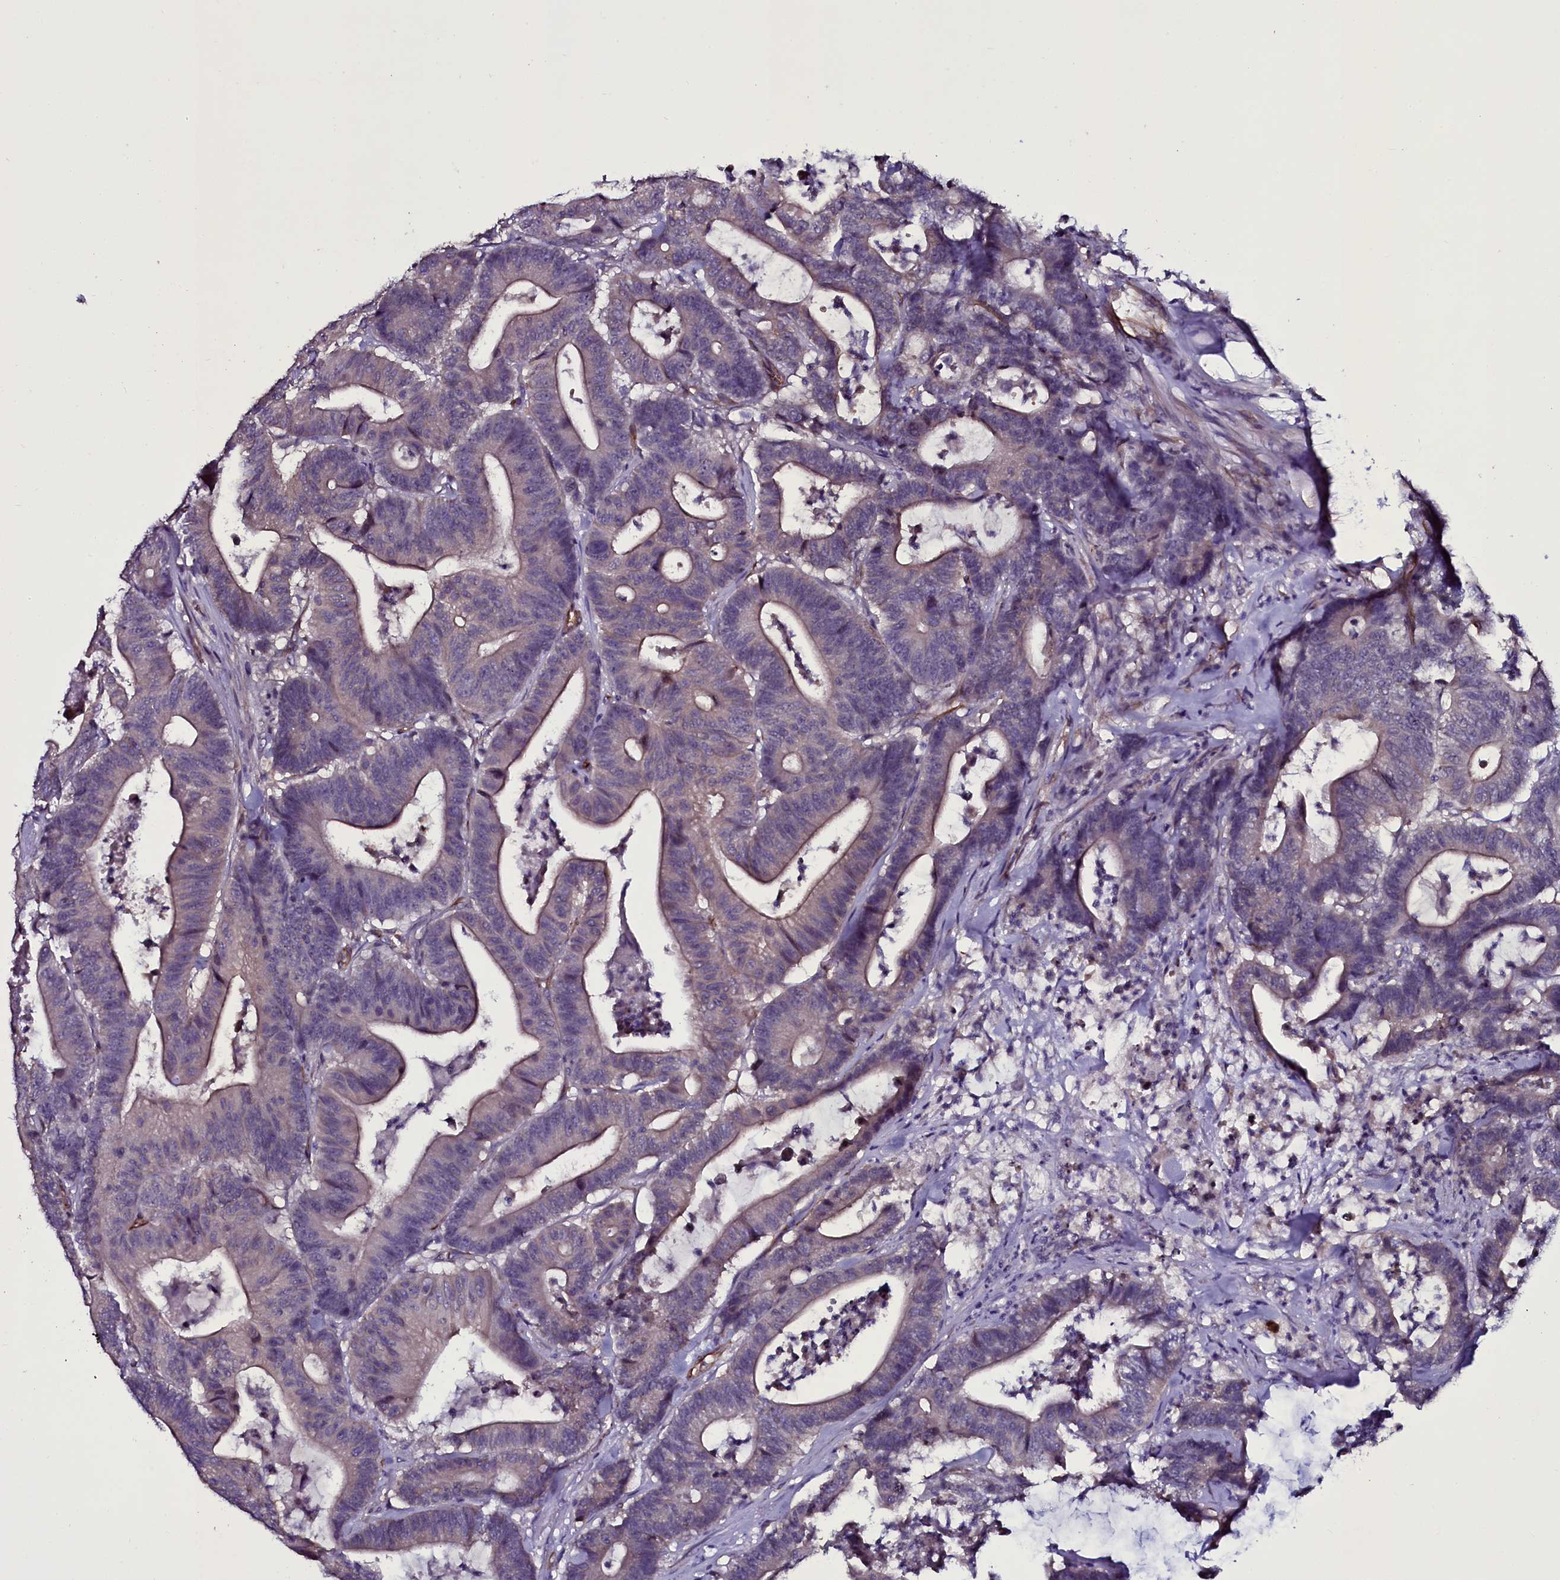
{"staining": {"intensity": "moderate", "quantity": "<25%", "location": "cytoplasmic/membranous"}, "tissue": "colorectal cancer", "cell_type": "Tumor cells", "image_type": "cancer", "snomed": [{"axis": "morphology", "description": "Adenocarcinoma, NOS"}, {"axis": "topography", "description": "Colon"}], "caption": "High-magnification brightfield microscopy of colorectal adenocarcinoma stained with DAB (brown) and counterstained with hematoxylin (blue). tumor cells exhibit moderate cytoplasmic/membranous staining is identified in about<25% of cells.", "gene": "MEX3C", "patient": {"sex": "female", "age": 84}}